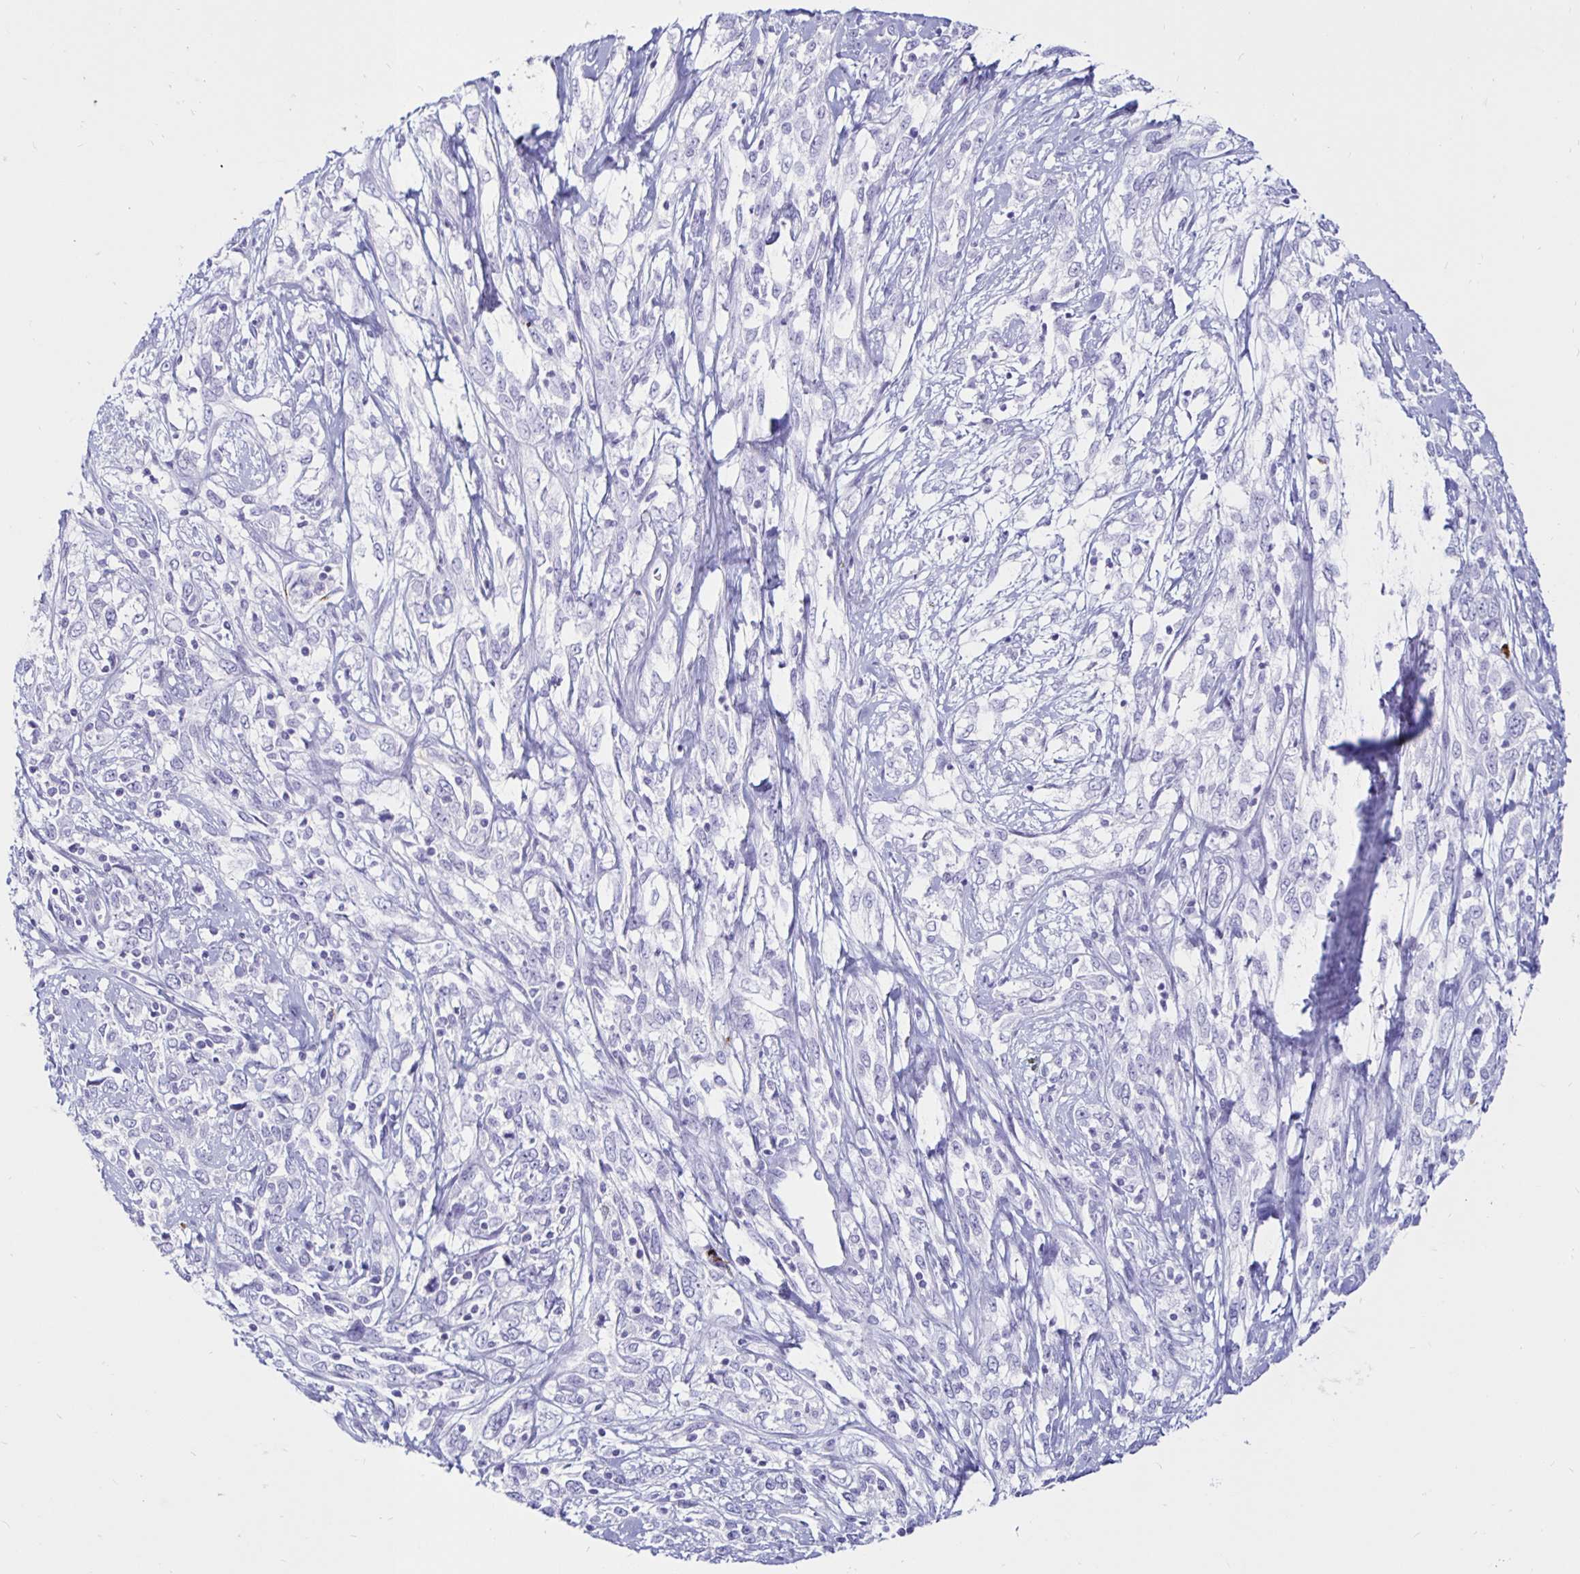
{"staining": {"intensity": "negative", "quantity": "none", "location": "none"}, "tissue": "cervical cancer", "cell_type": "Tumor cells", "image_type": "cancer", "snomed": [{"axis": "morphology", "description": "Adenocarcinoma, NOS"}, {"axis": "topography", "description": "Cervix"}], "caption": "Adenocarcinoma (cervical) stained for a protein using IHC shows no staining tumor cells.", "gene": "TIMP1", "patient": {"sex": "female", "age": 40}}